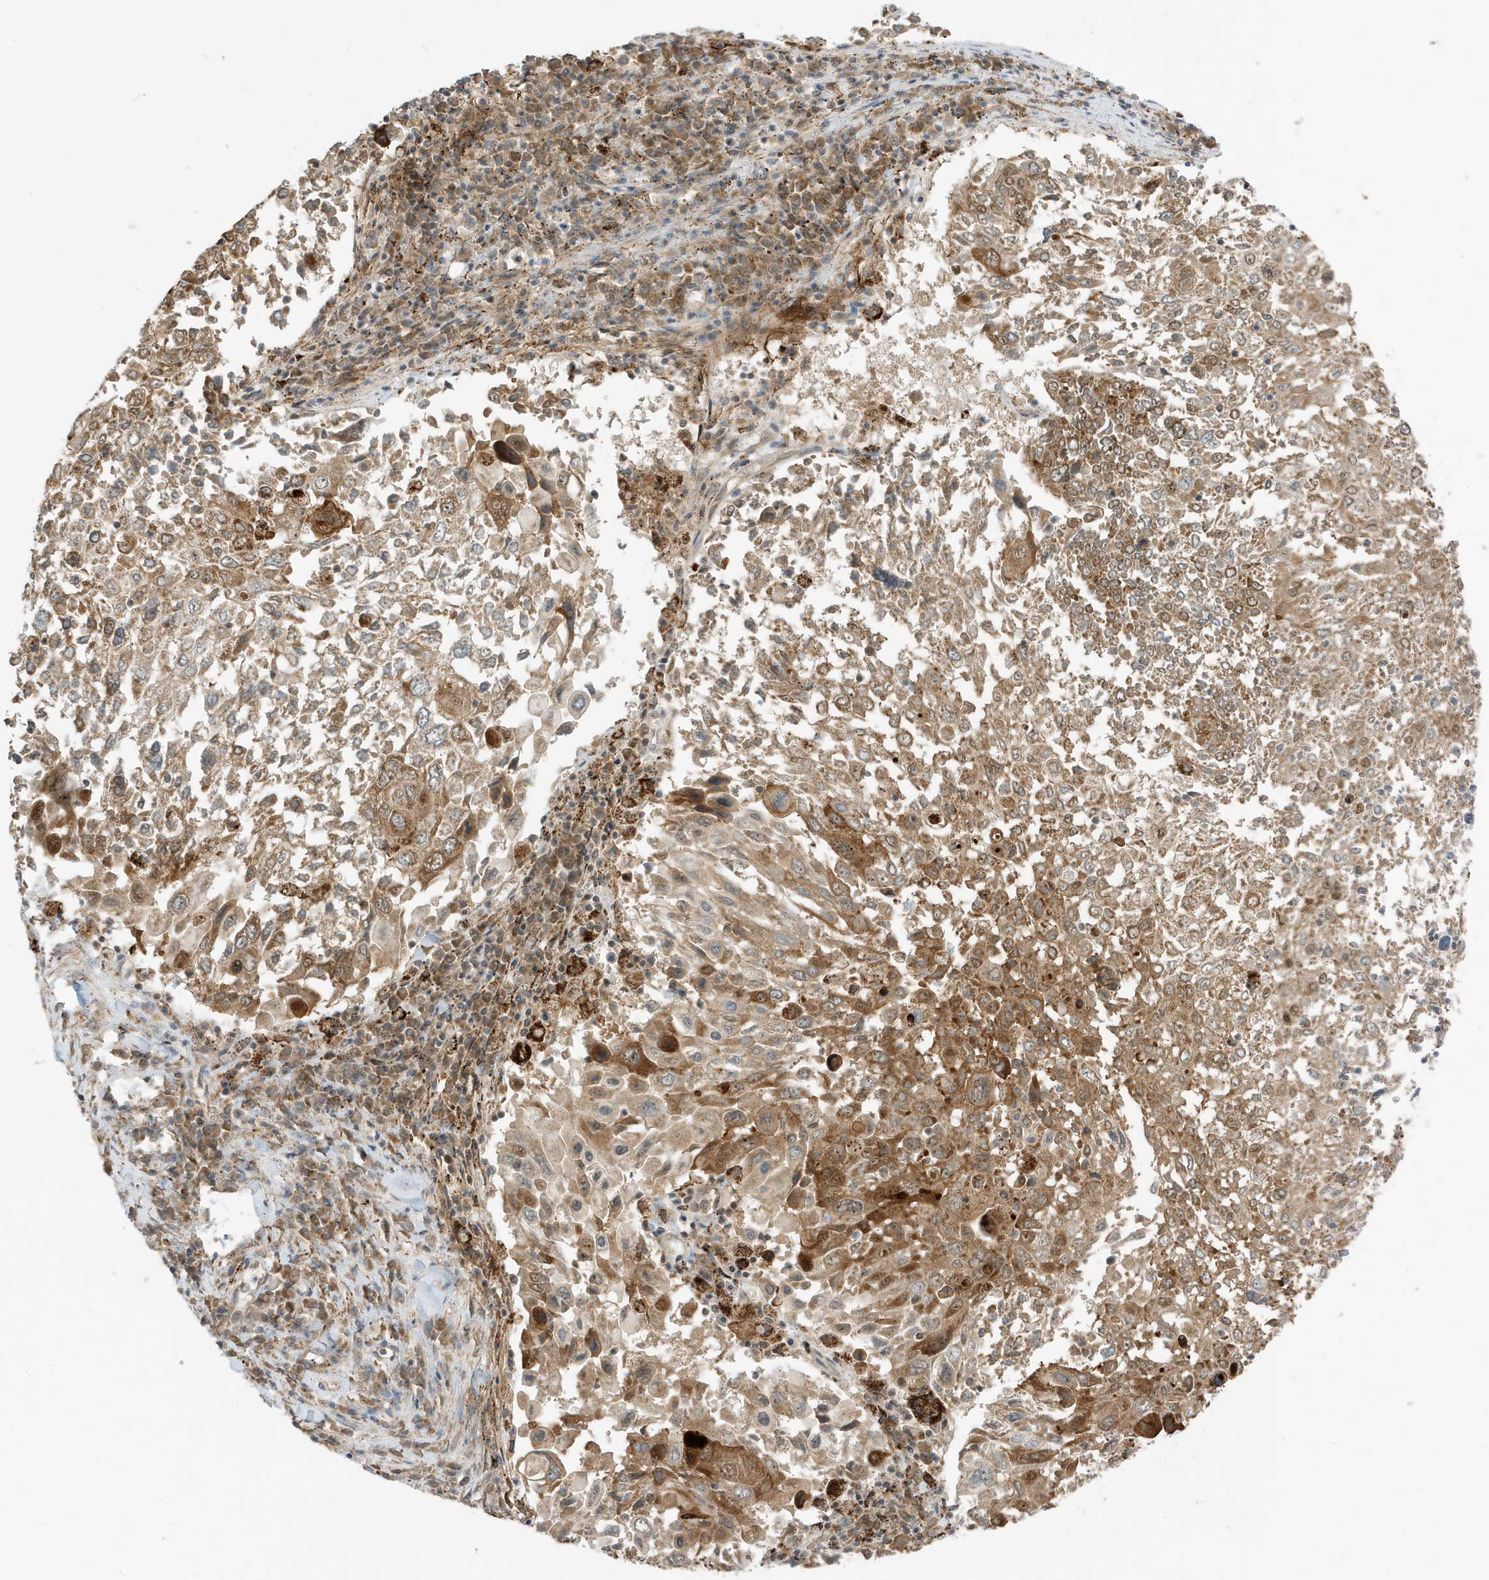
{"staining": {"intensity": "moderate", "quantity": ">75%", "location": "cytoplasmic/membranous"}, "tissue": "lung cancer", "cell_type": "Tumor cells", "image_type": "cancer", "snomed": [{"axis": "morphology", "description": "Squamous cell carcinoma, NOS"}, {"axis": "topography", "description": "Lung"}], "caption": "An immunohistochemistry (IHC) photomicrograph of tumor tissue is shown. Protein staining in brown highlights moderate cytoplasmic/membranous positivity in squamous cell carcinoma (lung) within tumor cells.", "gene": "DHX36", "patient": {"sex": "male", "age": 65}}